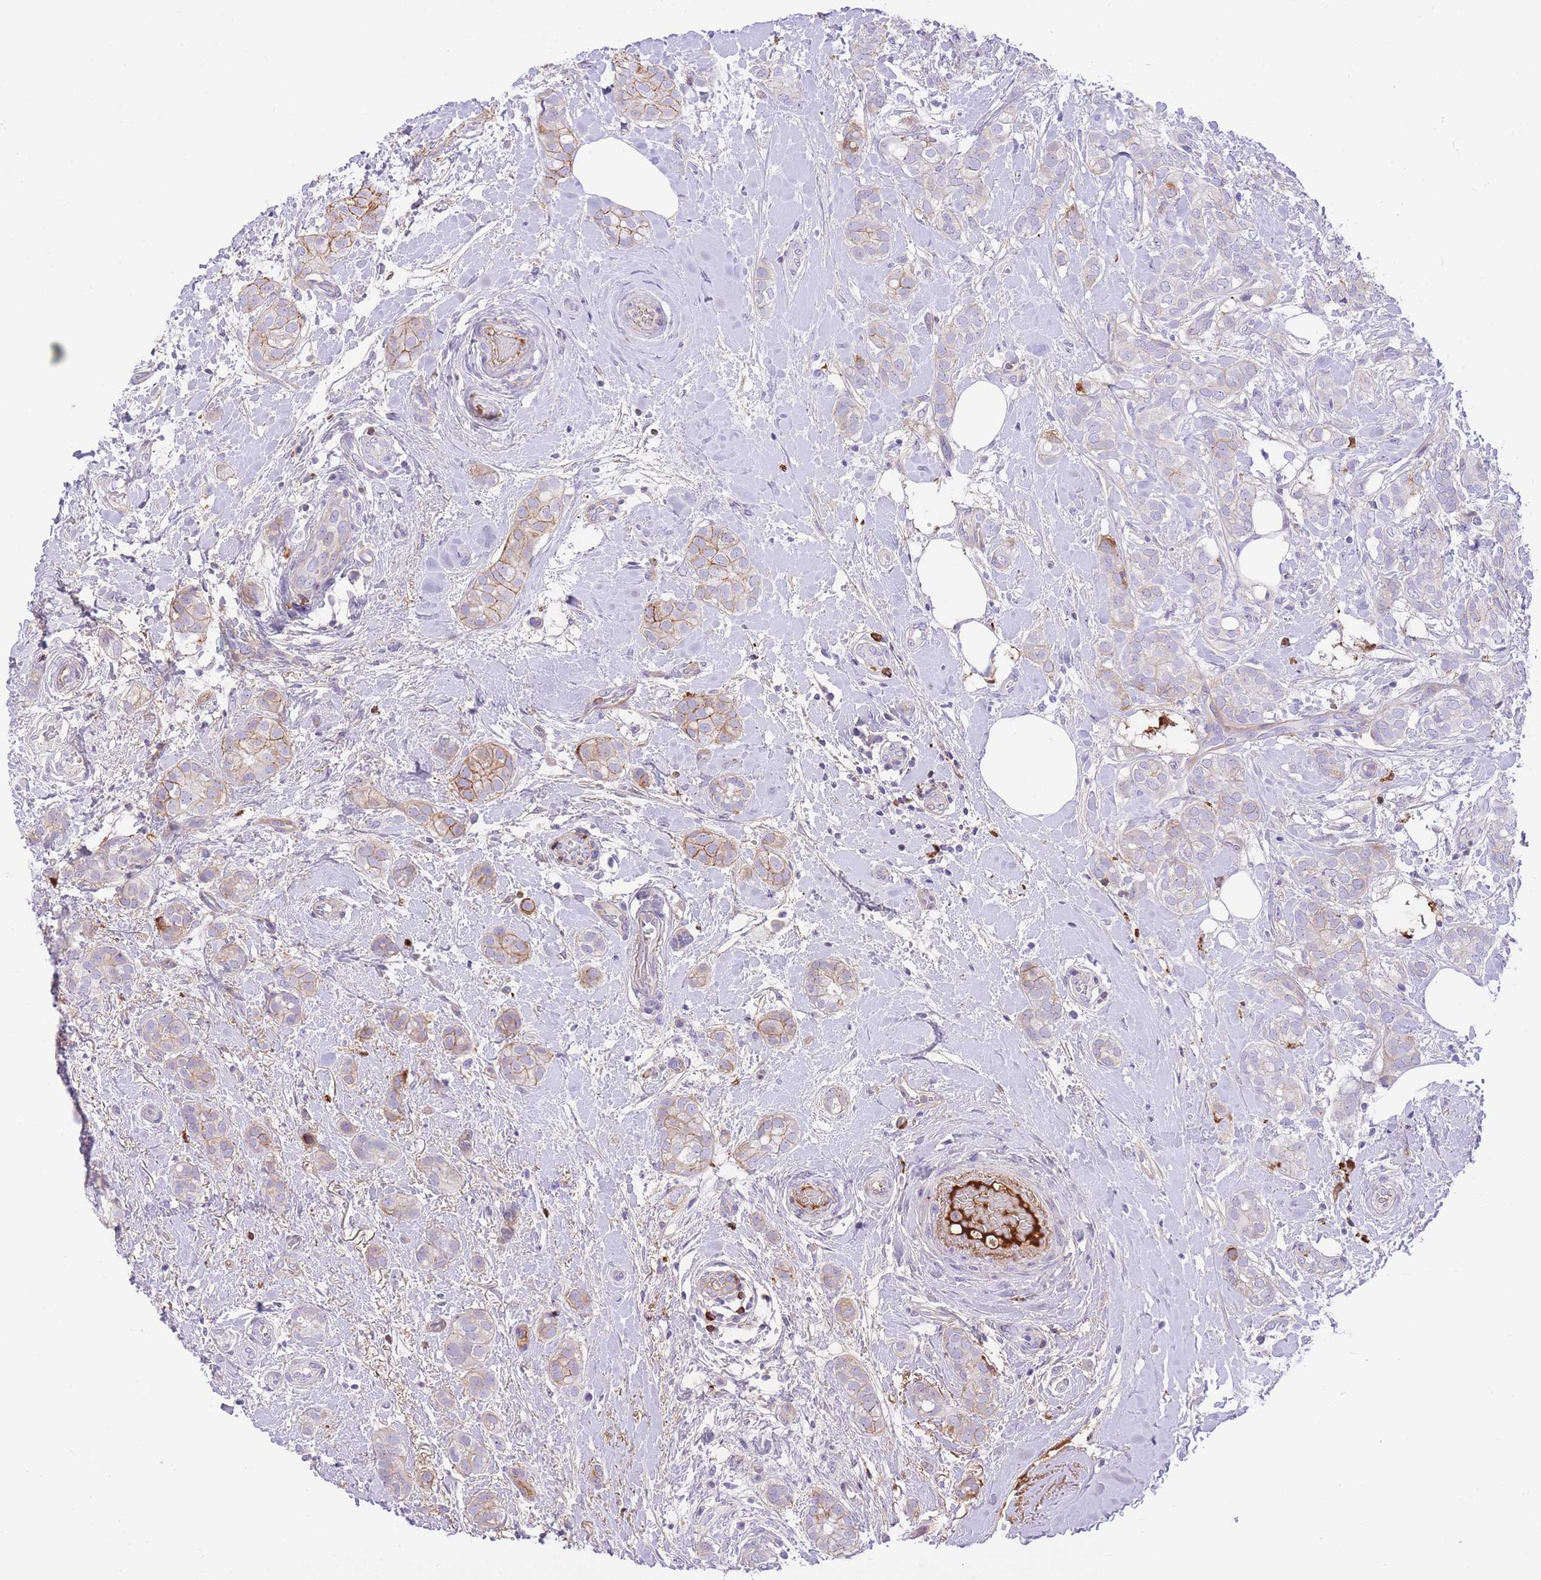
{"staining": {"intensity": "moderate", "quantity": "<25%", "location": "cytoplasmic/membranous"}, "tissue": "breast cancer", "cell_type": "Tumor cells", "image_type": "cancer", "snomed": [{"axis": "morphology", "description": "Duct carcinoma"}, {"axis": "topography", "description": "Breast"}], "caption": "Intraductal carcinoma (breast) tissue exhibits moderate cytoplasmic/membranous positivity in approximately <25% of tumor cells, visualized by immunohistochemistry. The protein is stained brown, and the nuclei are stained in blue (DAB (3,3'-diaminobenzidine) IHC with brightfield microscopy, high magnification).", "gene": "HRG", "patient": {"sex": "female", "age": 73}}